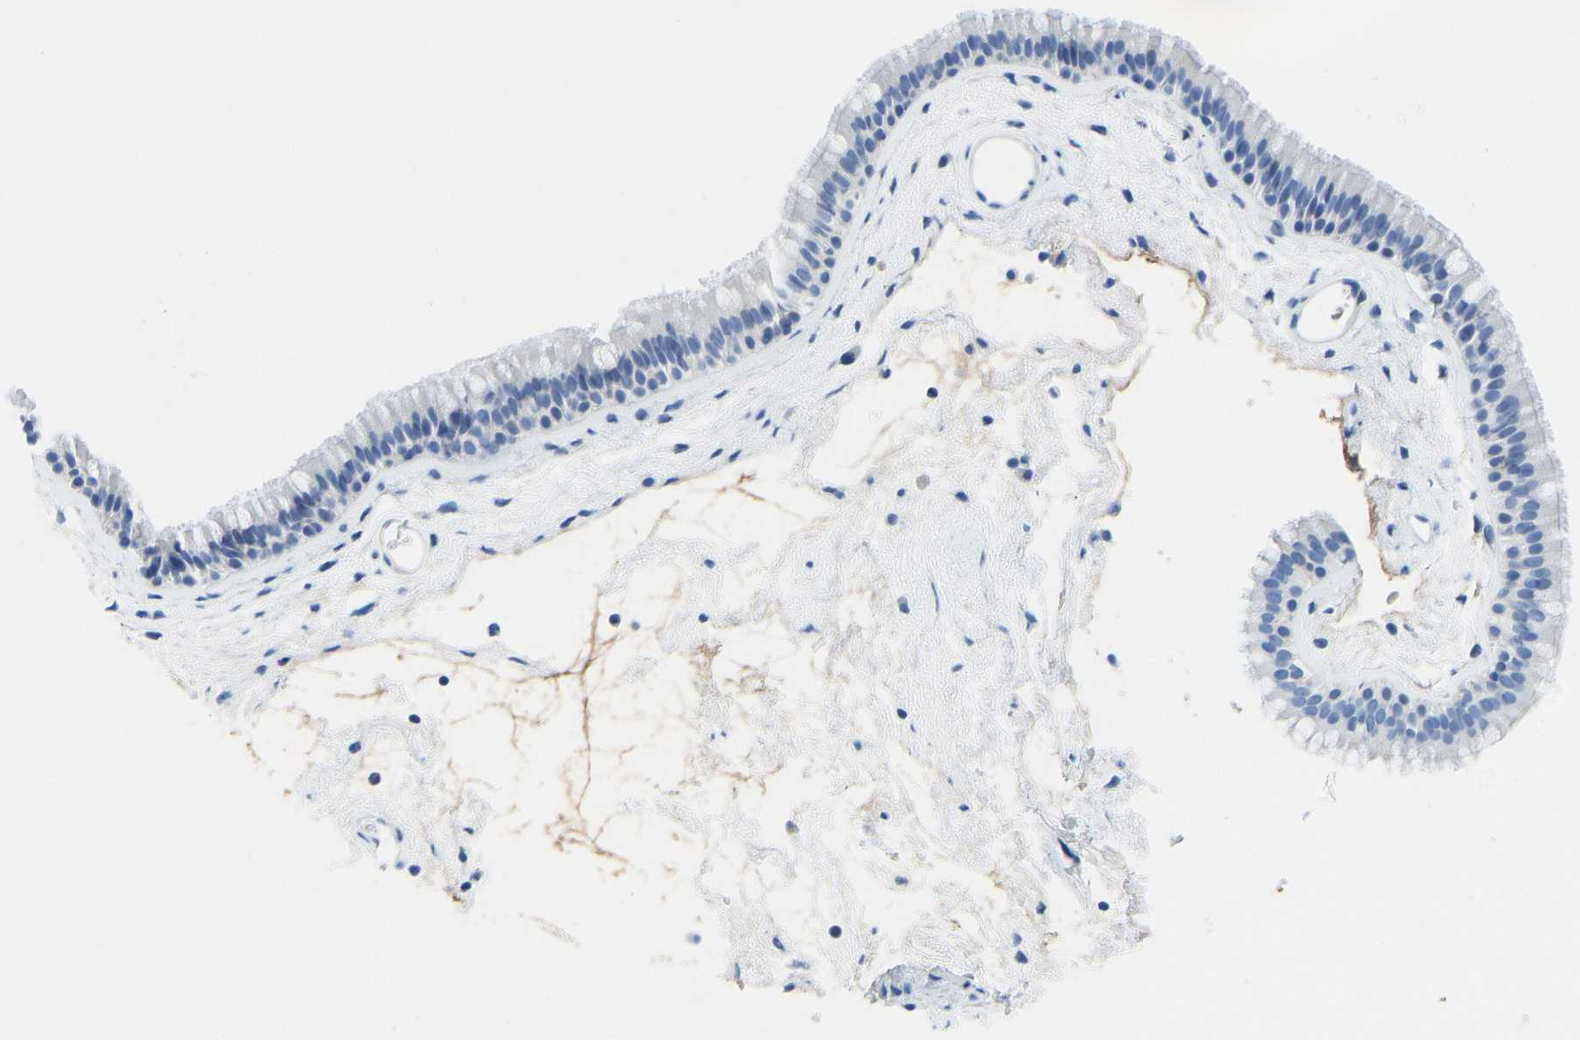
{"staining": {"intensity": "weak", "quantity": "<25%", "location": "cytoplasmic/membranous"}, "tissue": "nasopharynx", "cell_type": "Respiratory epithelial cells", "image_type": "normal", "snomed": [{"axis": "morphology", "description": "Normal tissue, NOS"}, {"axis": "morphology", "description": "Inflammation, NOS"}, {"axis": "topography", "description": "Nasopharynx"}], "caption": "Respiratory epithelial cells show no significant positivity in benign nasopharynx.", "gene": "NKAIN3", "patient": {"sex": "male", "age": 48}}